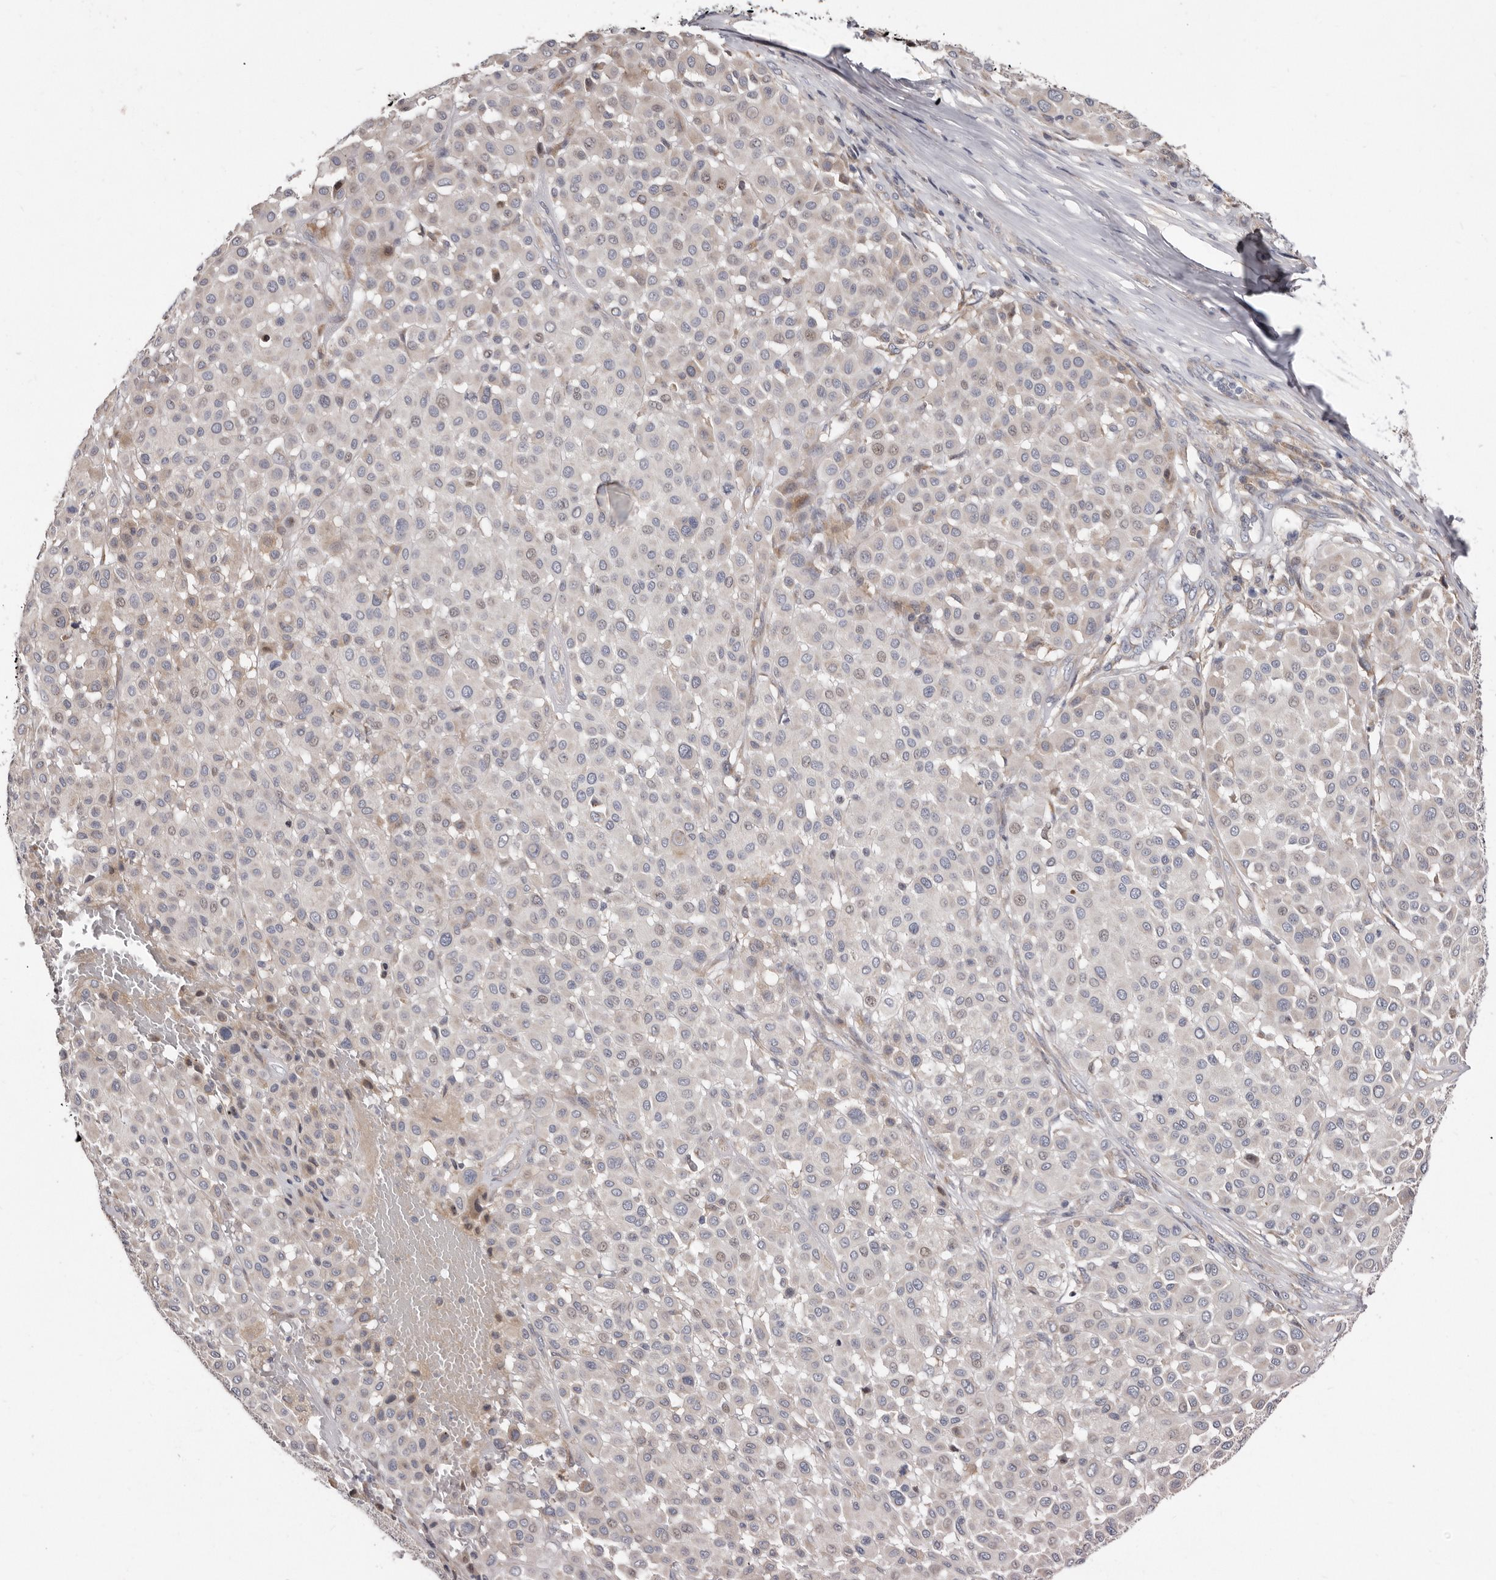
{"staining": {"intensity": "negative", "quantity": "none", "location": "none"}, "tissue": "melanoma", "cell_type": "Tumor cells", "image_type": "cancer", "snomed": [{"axis": "morphology", "description": "Malignant melanoma, Metastatic site"}, {"axis": "topography", "description": "Soft tissue"}], "caption": "This histopathology image is of melanoma stained with immunohistochemistry (IHC) to label a protein in brown with the nuclei are counter-stained blue. There is no positivity in tumor cells.", "gene": "ASIC5", "patient": {"sex": "male", "age": 41}}